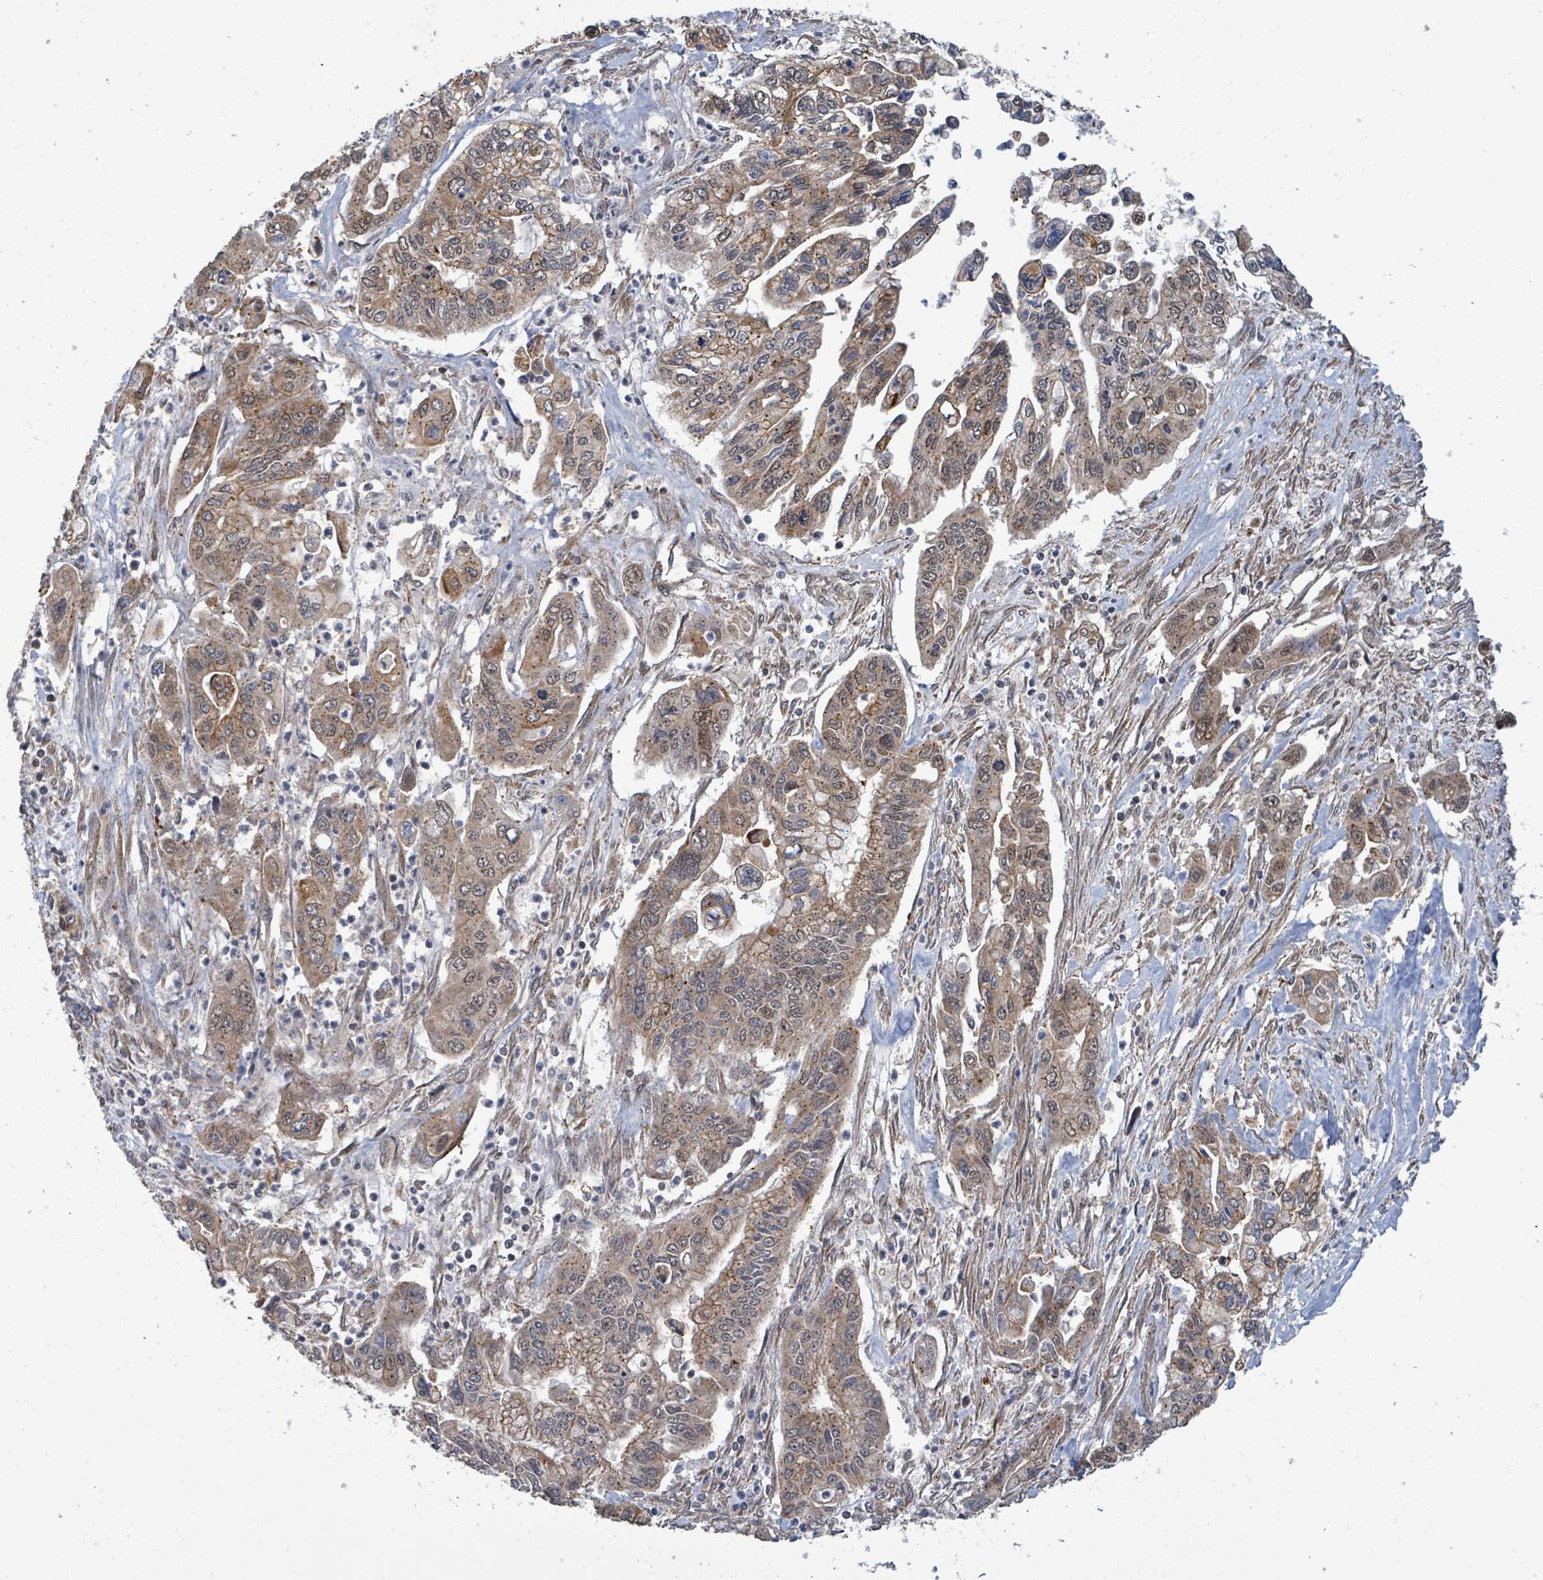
{"staining": {"intensity": "moderate", "quantity": ">75%", "location": "cytoplasmic/membranous,nuclear"}, "tissue": "pancreatic cancer", "cell_type": "Tumor cells", "image_type": "cancer", "snomed": [{"axis": "morphology", "description": "Adenocarcinoma, NOS"}, {"axis": "topography", "description": "Pancreas"}], "caption": "DAB immunohistochemical staining of pancreatic adenocarcinoma exhibits moderate cytoplasmic/membranous and nuclear protein expression in about >75% of tumor cells.", "gene": "KLC1", "patient": {"sex": "male", "age": 62}}